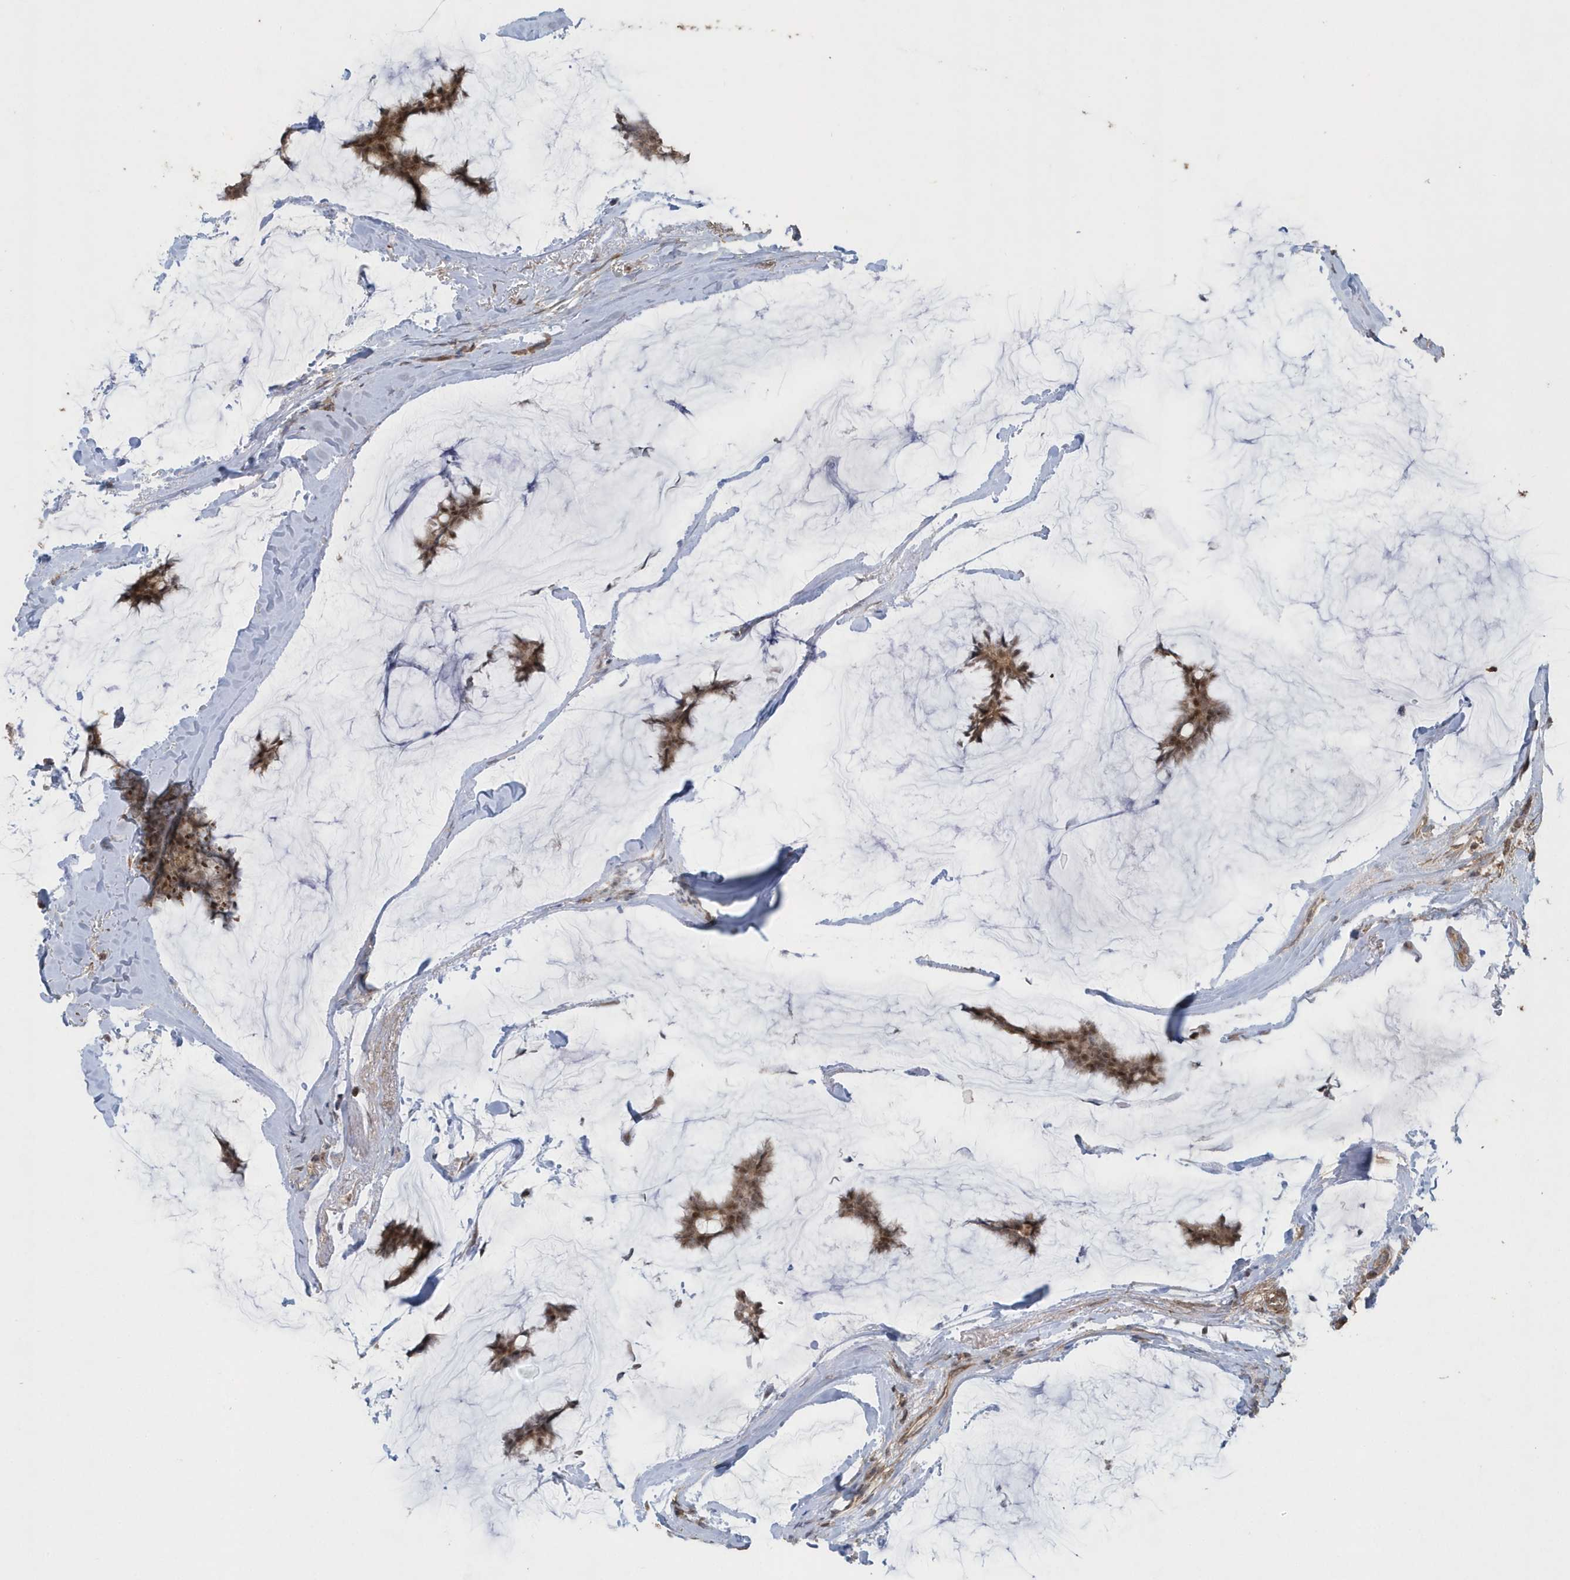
{"staining": {"intensity": "moderate", "quantity": ">75%", "location": "cytoplasmic/membranous,nuclear"}, "tissue": "breast cancer", "cell_type": "Tumor cells", "image_type": "cancer", "snomed": [{"axis": "morphology", "description": "Duct carcinoma"}, {"axis": "topography", "description": "Breast"}], "caption": "An image showing moderate cytoplasmic/membranous and nuclear expression in approximately >75% of tumor cells in intraductal carcinoma (breast), as visualized by brown immunohistochemical staining.", "gene": "PAXBP1", "patient": {"sex": "female", "age": 93}}